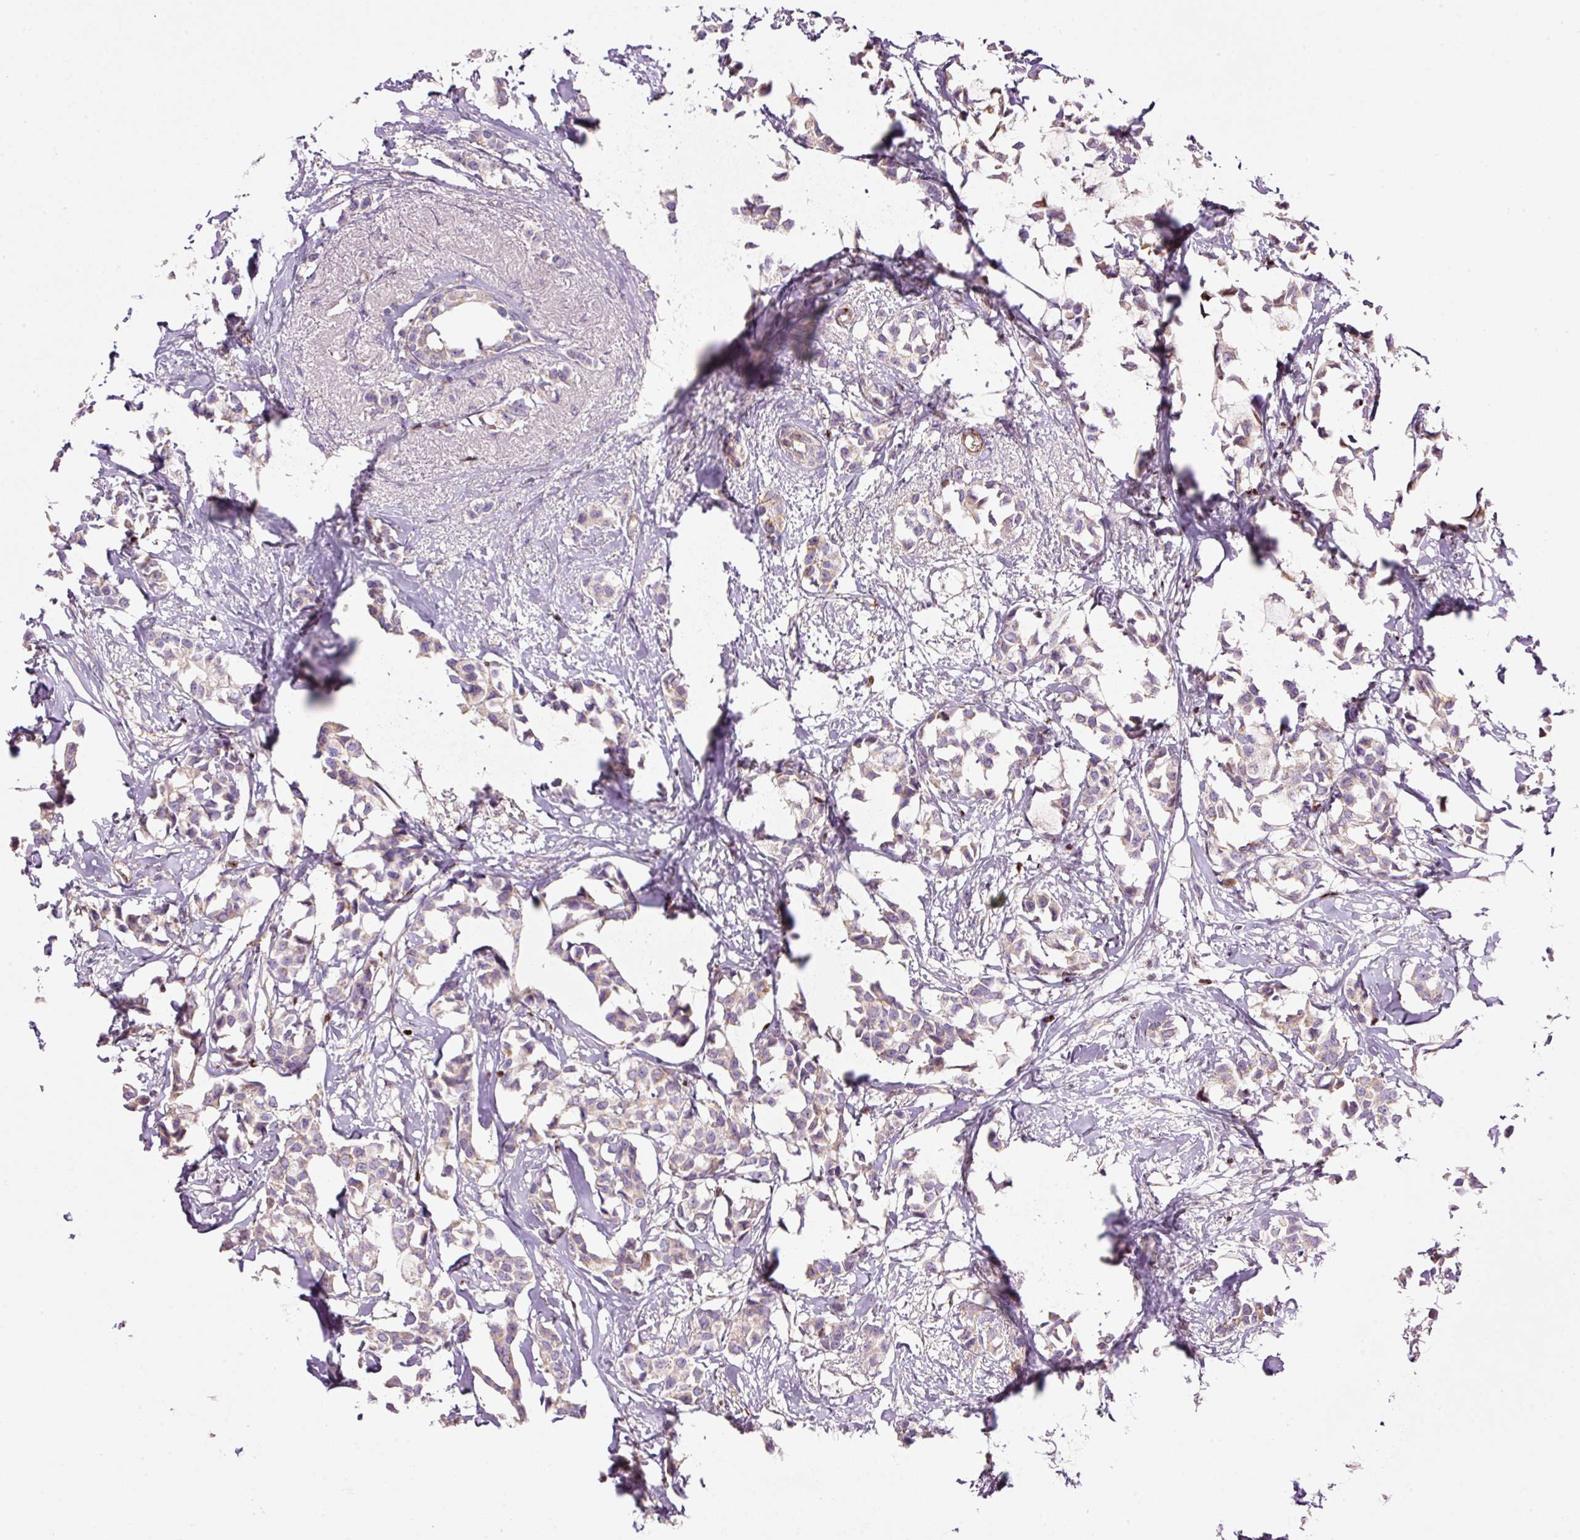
{"staining": {"intensity": "weak", "quantity": "25%-75%", "location": "cytoplasmic/membranous"}, "tissue": "breast cancer", "cell_type": "Tumor cells", "image_type": "cancer", "snomed": [{"axis": "morphology", "description": "Duct carcinoma"}, {"axis": "topography", "description": "Breast"}], "caption": "This image displays immunohistochemistry (IHC) staining of breast infiltrating ductal carcinoma, with low weak cytoplasmic/membranous positivity in about 25%-75% of tumor cells.", "gene": "TMEM8B", "patient": {"sex": "female", "age": 73}}